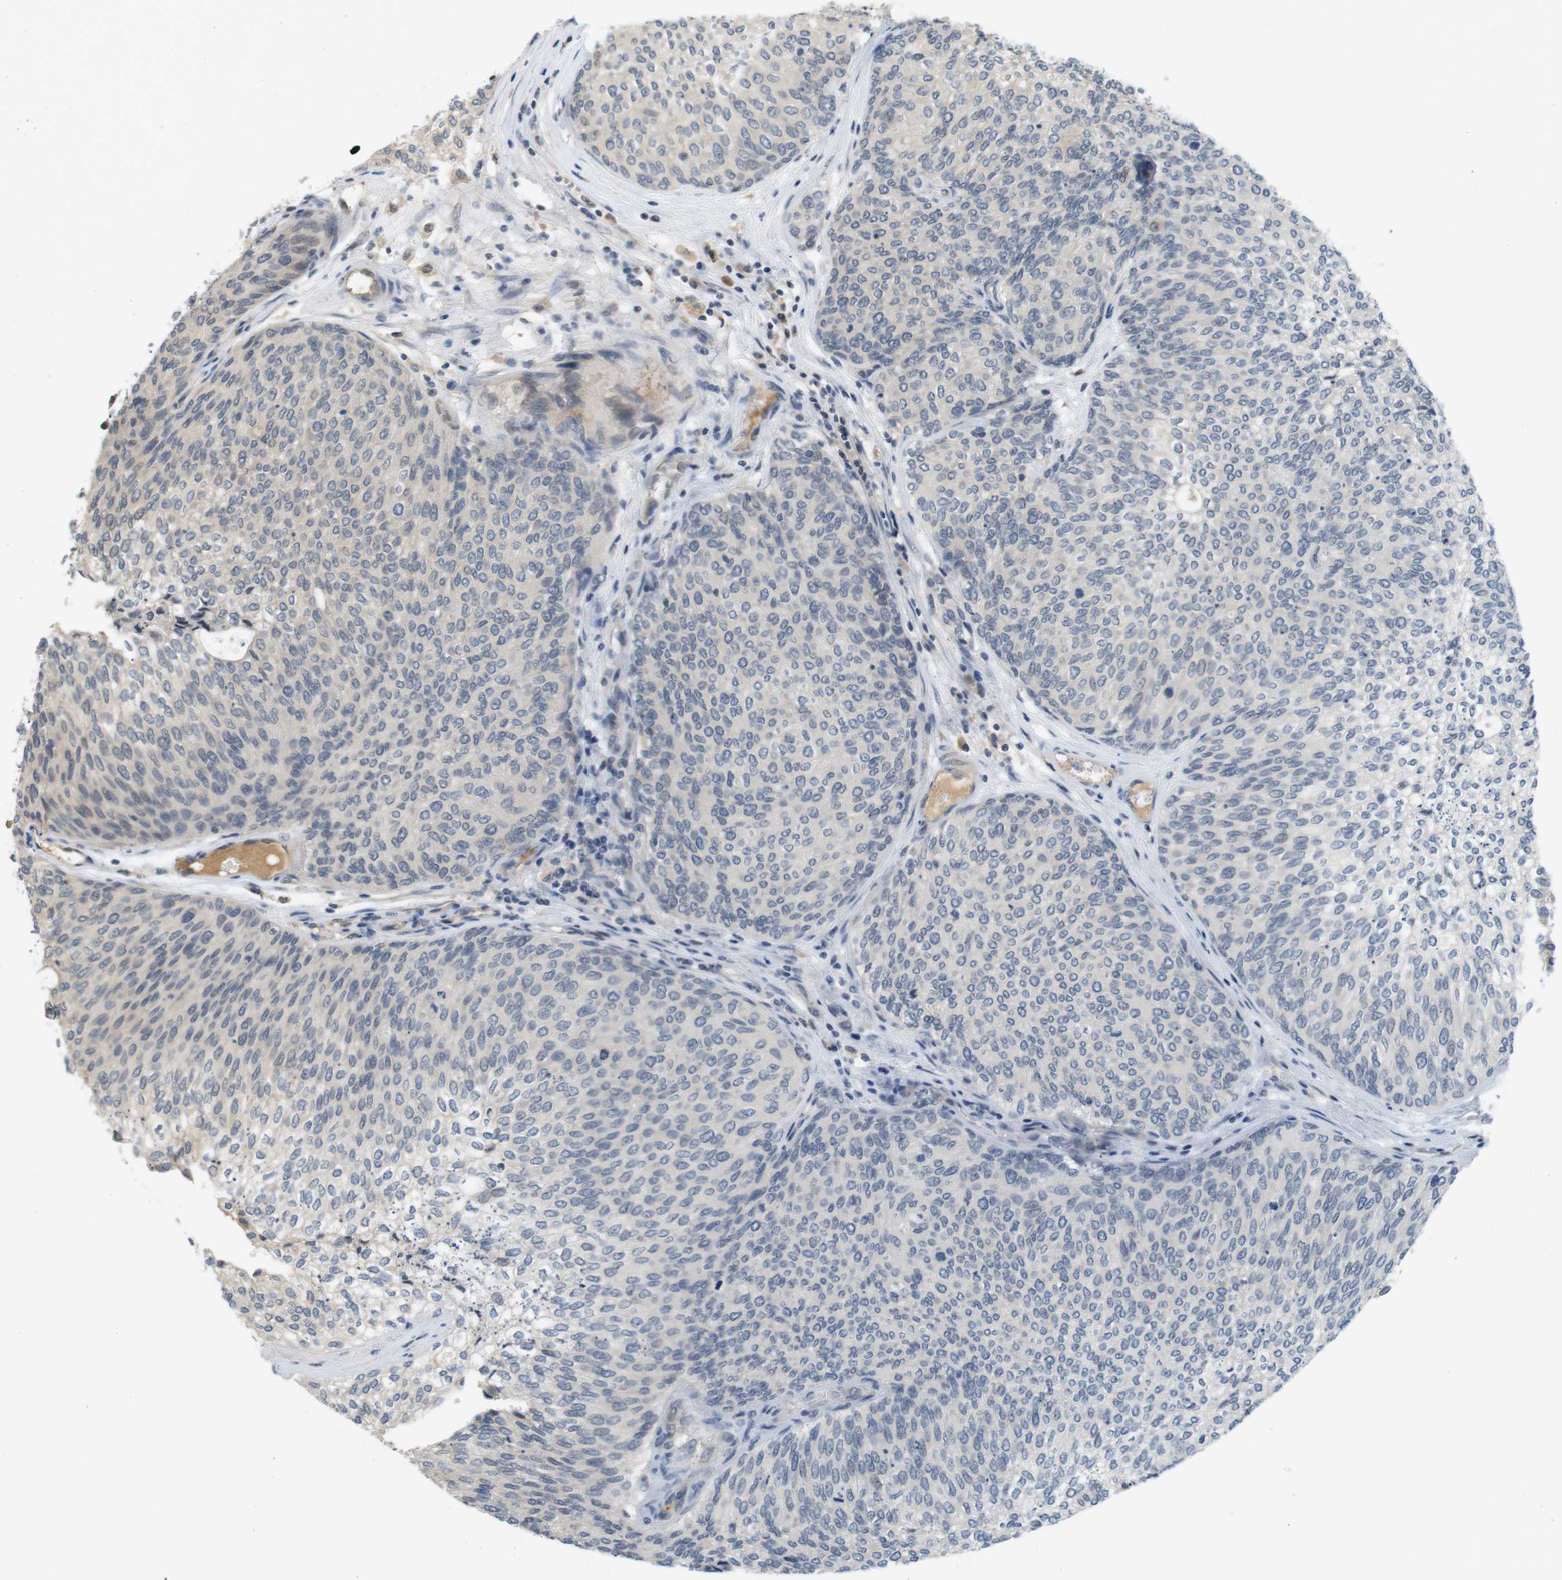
{"staining": {"intensity": "negative", "quantity": "none", "location": "none"}, "tissue": "urothelial cancer", "cell_type": "Tumor cells", "image_type": "cancer", "snomed": [{"axis": "morphology", "description": "Urothelial carcinoma, Low grade"}, {"axis": "topography", "description": "Urinary bladder"}], "caption": "This is an immunohistochemistry photomicrograph of urothelial carcinoma (low-grade). There is no expression in tumor cells.", "gene": "WNT7A", "patient": {"sex": "female", "age": 79}}